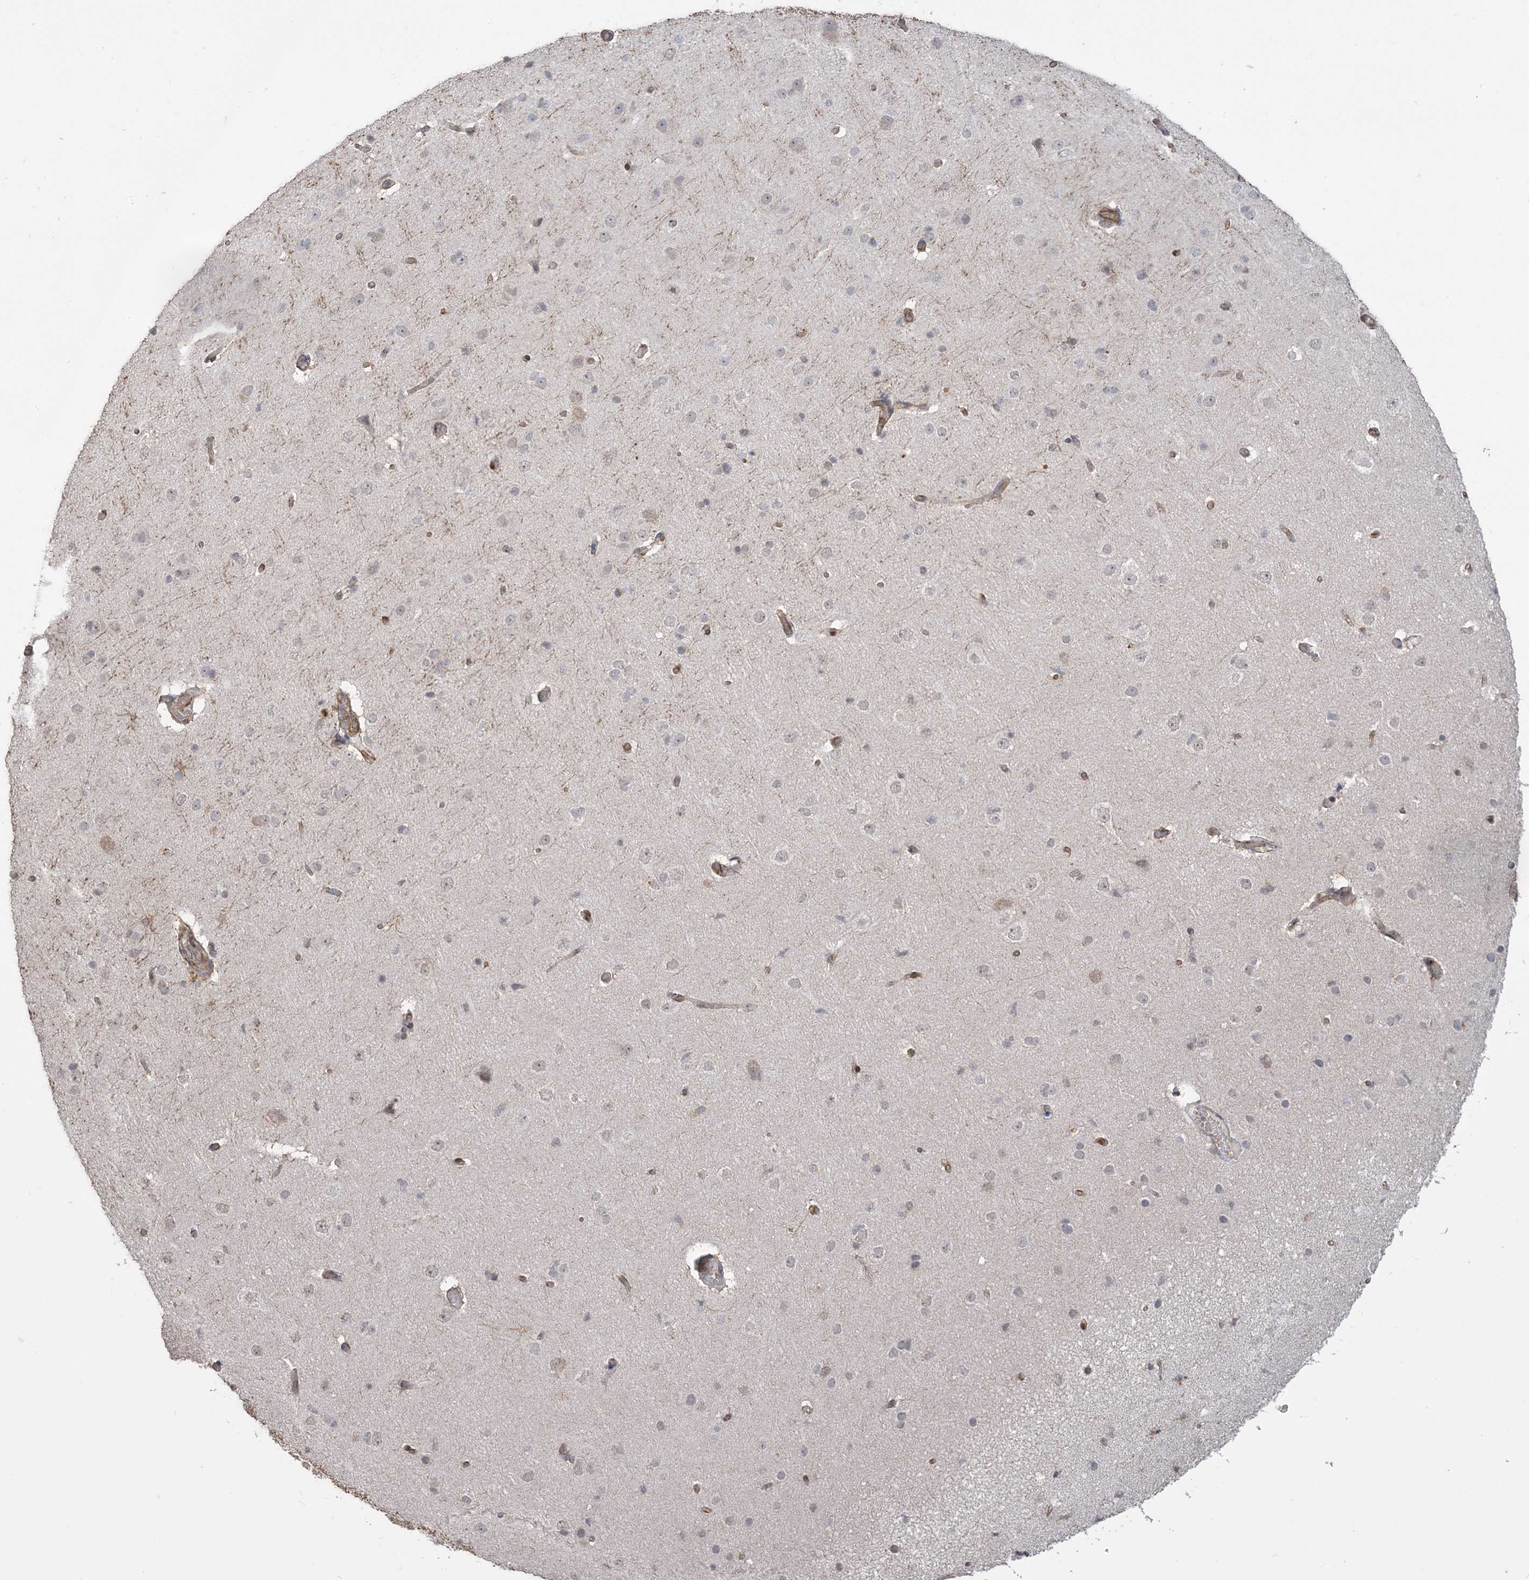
{"staining": {"intensity": "moderate", "quantity": "25%-75%", "location": "cytoplasmic/membranous"}, "tissue": "cerebral cortex", "cell_type": "Endothelial cells", "image_type": "normal", "snomed": [{"axis": "morphology", "description": "Normal tissue, NOS"}, {"axis": "topography", "description": "Cerebral cortex"}], "caption": "About 25%-75% of endothelial cells in benign cerebral cortex display moderate cytoplasmic/membranous protein positivity as visualized by brown immunohistochemical staining.", "gene": "XRN1", "patient": {"sex": "male", "age": 34}}